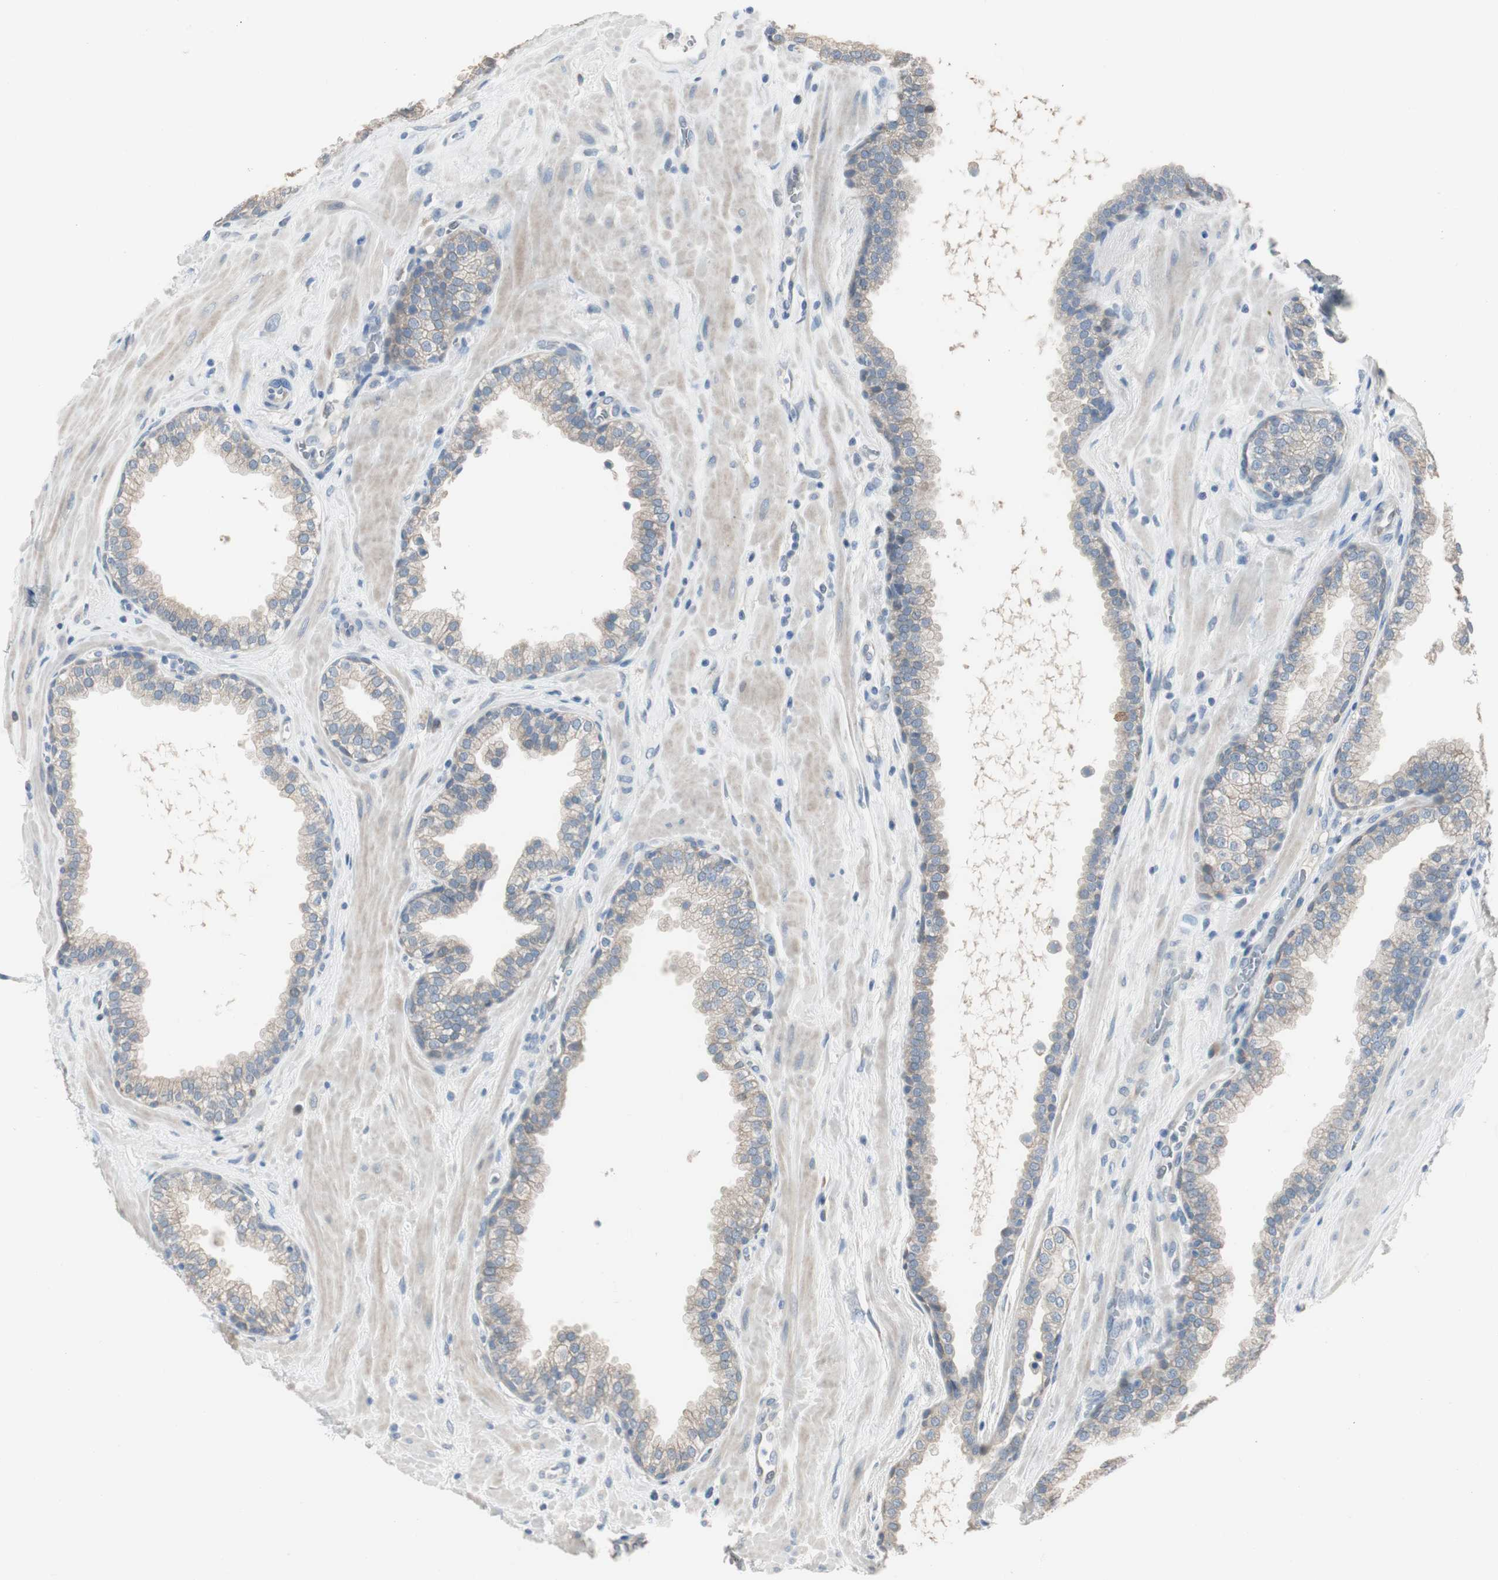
{"staining": {"intensity": "weak", "quantity": "<25%", "location": "cytoplasmic/membranous"}, "tissue": "prostate", "cell_type": "Glandular cells", "image_type": "normal", "snomed": [{"axis": "morphology", "description": "Normal tissue, NOS"}, {"axis": "topography", "description": "Prostate"}], "caption": "Immunohistochemical staining of unremarkable human prostate shows no significant staining in glandular cells. Brightfield microscopy of immunohistochemistry (IHC) stained with DAB (3,3'-diaminobenzidine) (brown) and hematoxylin (blue), captured at high magnification.", "gene": "SPINK4", "patient": {"sex": "male", "age": 51}}